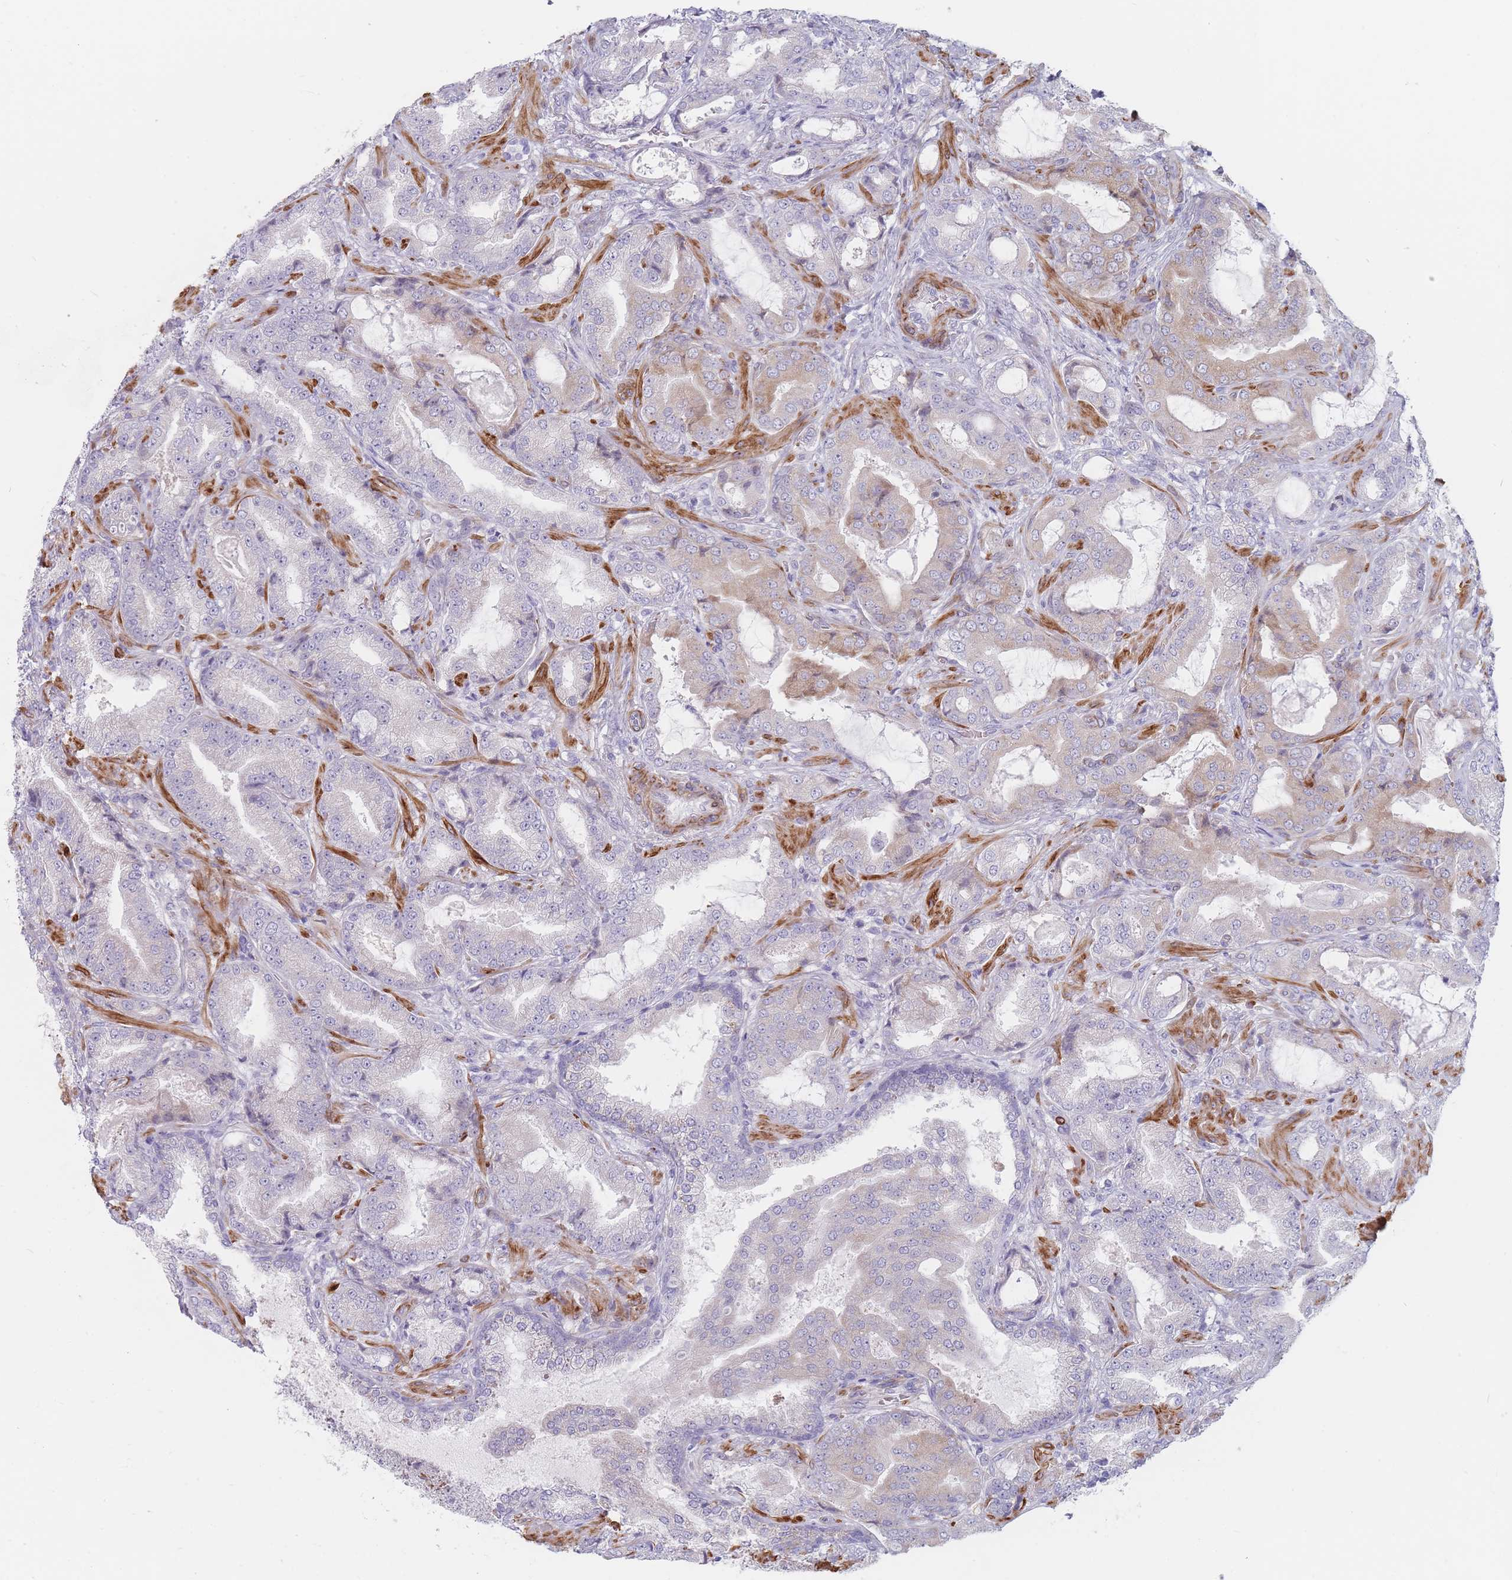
{"staining": {"intensity": "weak", "quantity": "<25%", "location": "cytoplasmic/membranous"}, "tissue": "prostate cancer", "cell_type": "Tumor cells", "image_type": "cancer", "snomed": [{"axis": "morphology", "description": "Adenocarcinoma, High grade"}, {"axis": "topography", "description": "Prostate"}], "caption": "High-grade adenocarcinoma (prostate) was stained to show a protein in brown. There is no significant expression in tumor cells.", "gene": "ERBIN", "patient": {"sex": "male", "age": 68}}